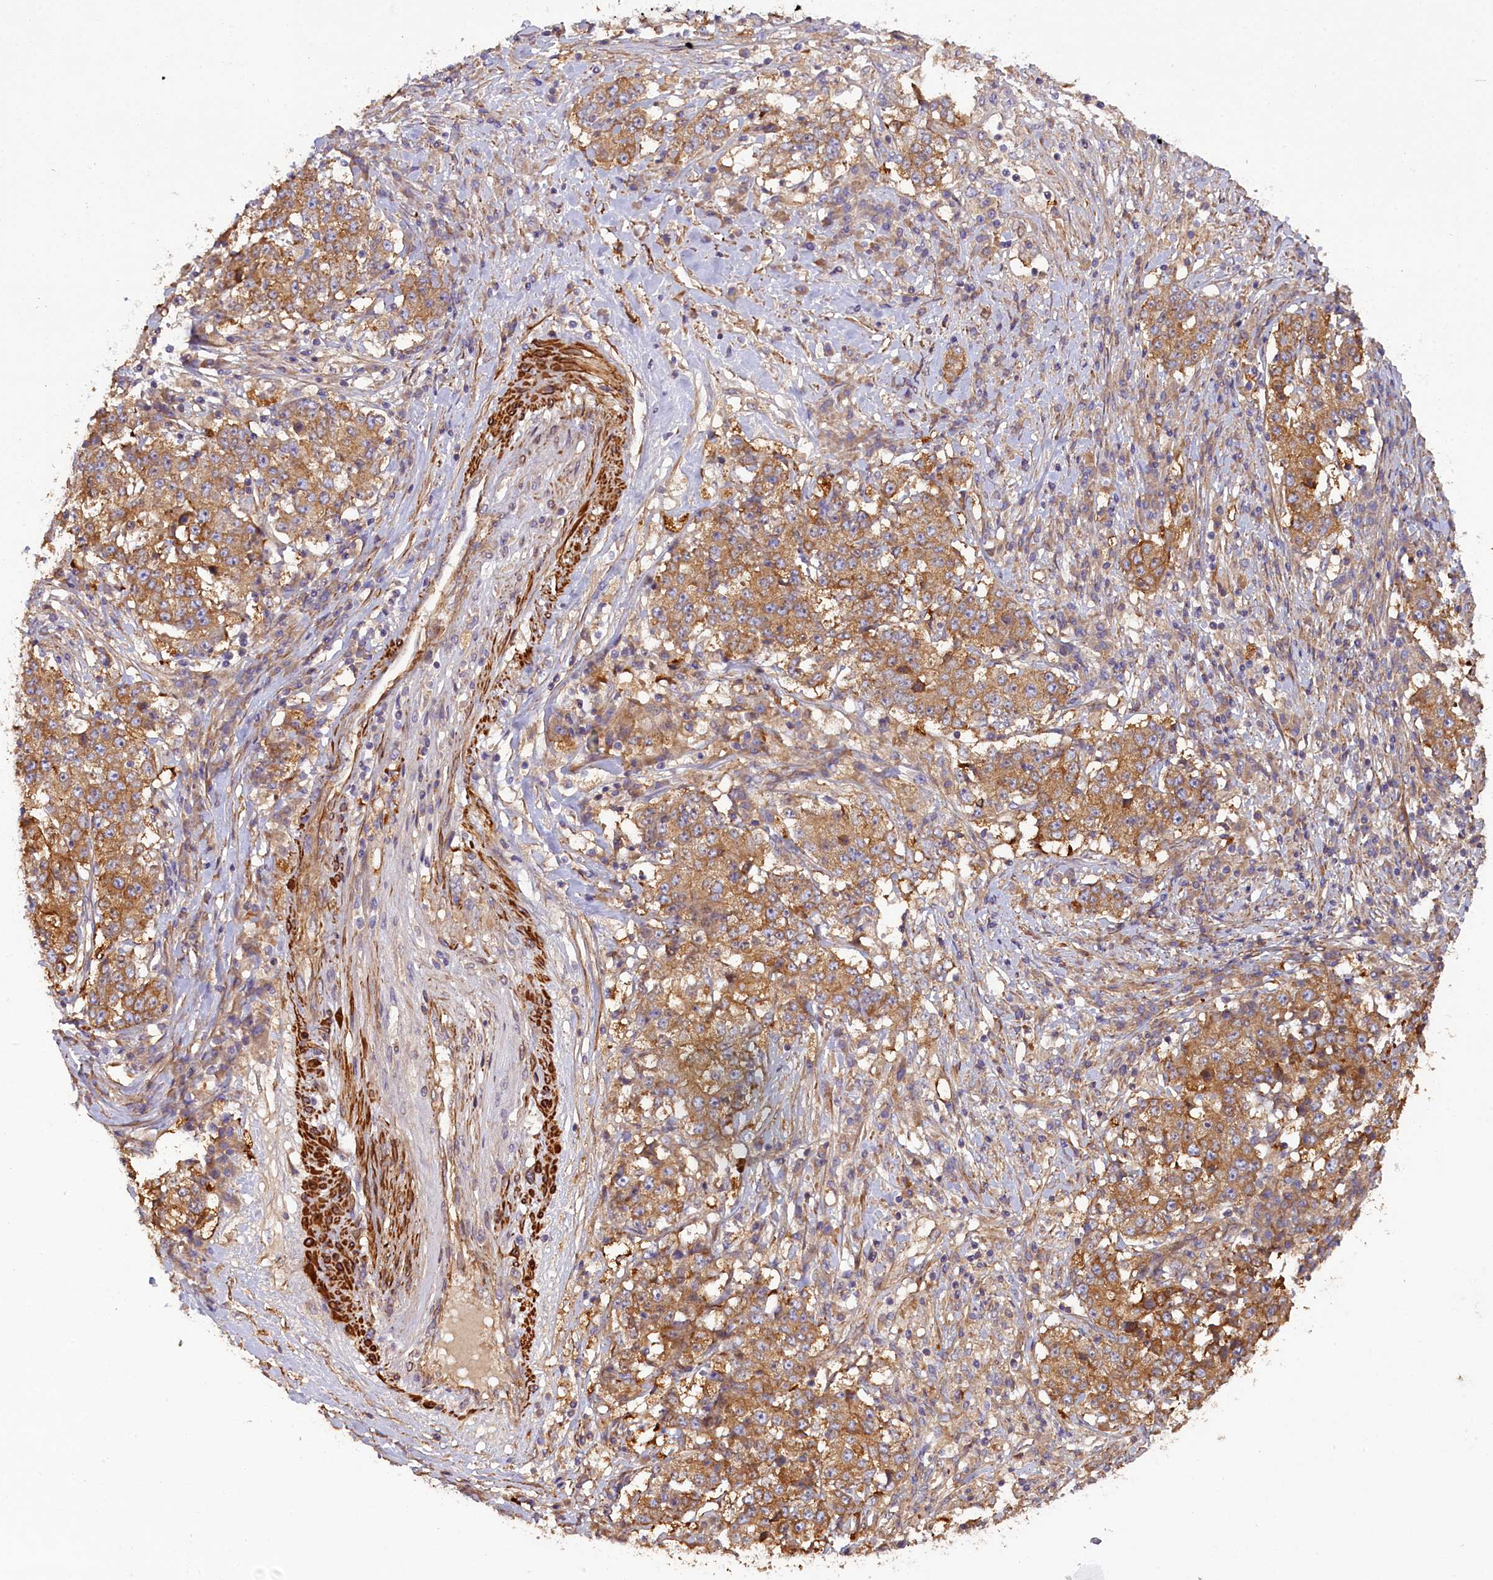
{"staining": {"intensity": "moderate", "quantity": ">75%", "location": "cytoplasmic/membranous"}, "tissue": "stomach cancer", "cell_type": "Tumor cells", "image_type": "cancer", "snomed": [{"axis": "morphology", "description": "Adenocarcinoma, NOS"}, {"axis": "topography", "description": "Stomach"}], "caption": "Stomach cancer (adenocarcinoma) stained with IHC exhibits moderate cytoplasmic/membranous staining in about >75% of tumor cells. (DAB (3,3'-diaminobenzidine) = brown stain, brightfield microscopy at high magnification).", "gene": "FUZ", "patient": {"sex": "male", "age": 59}}